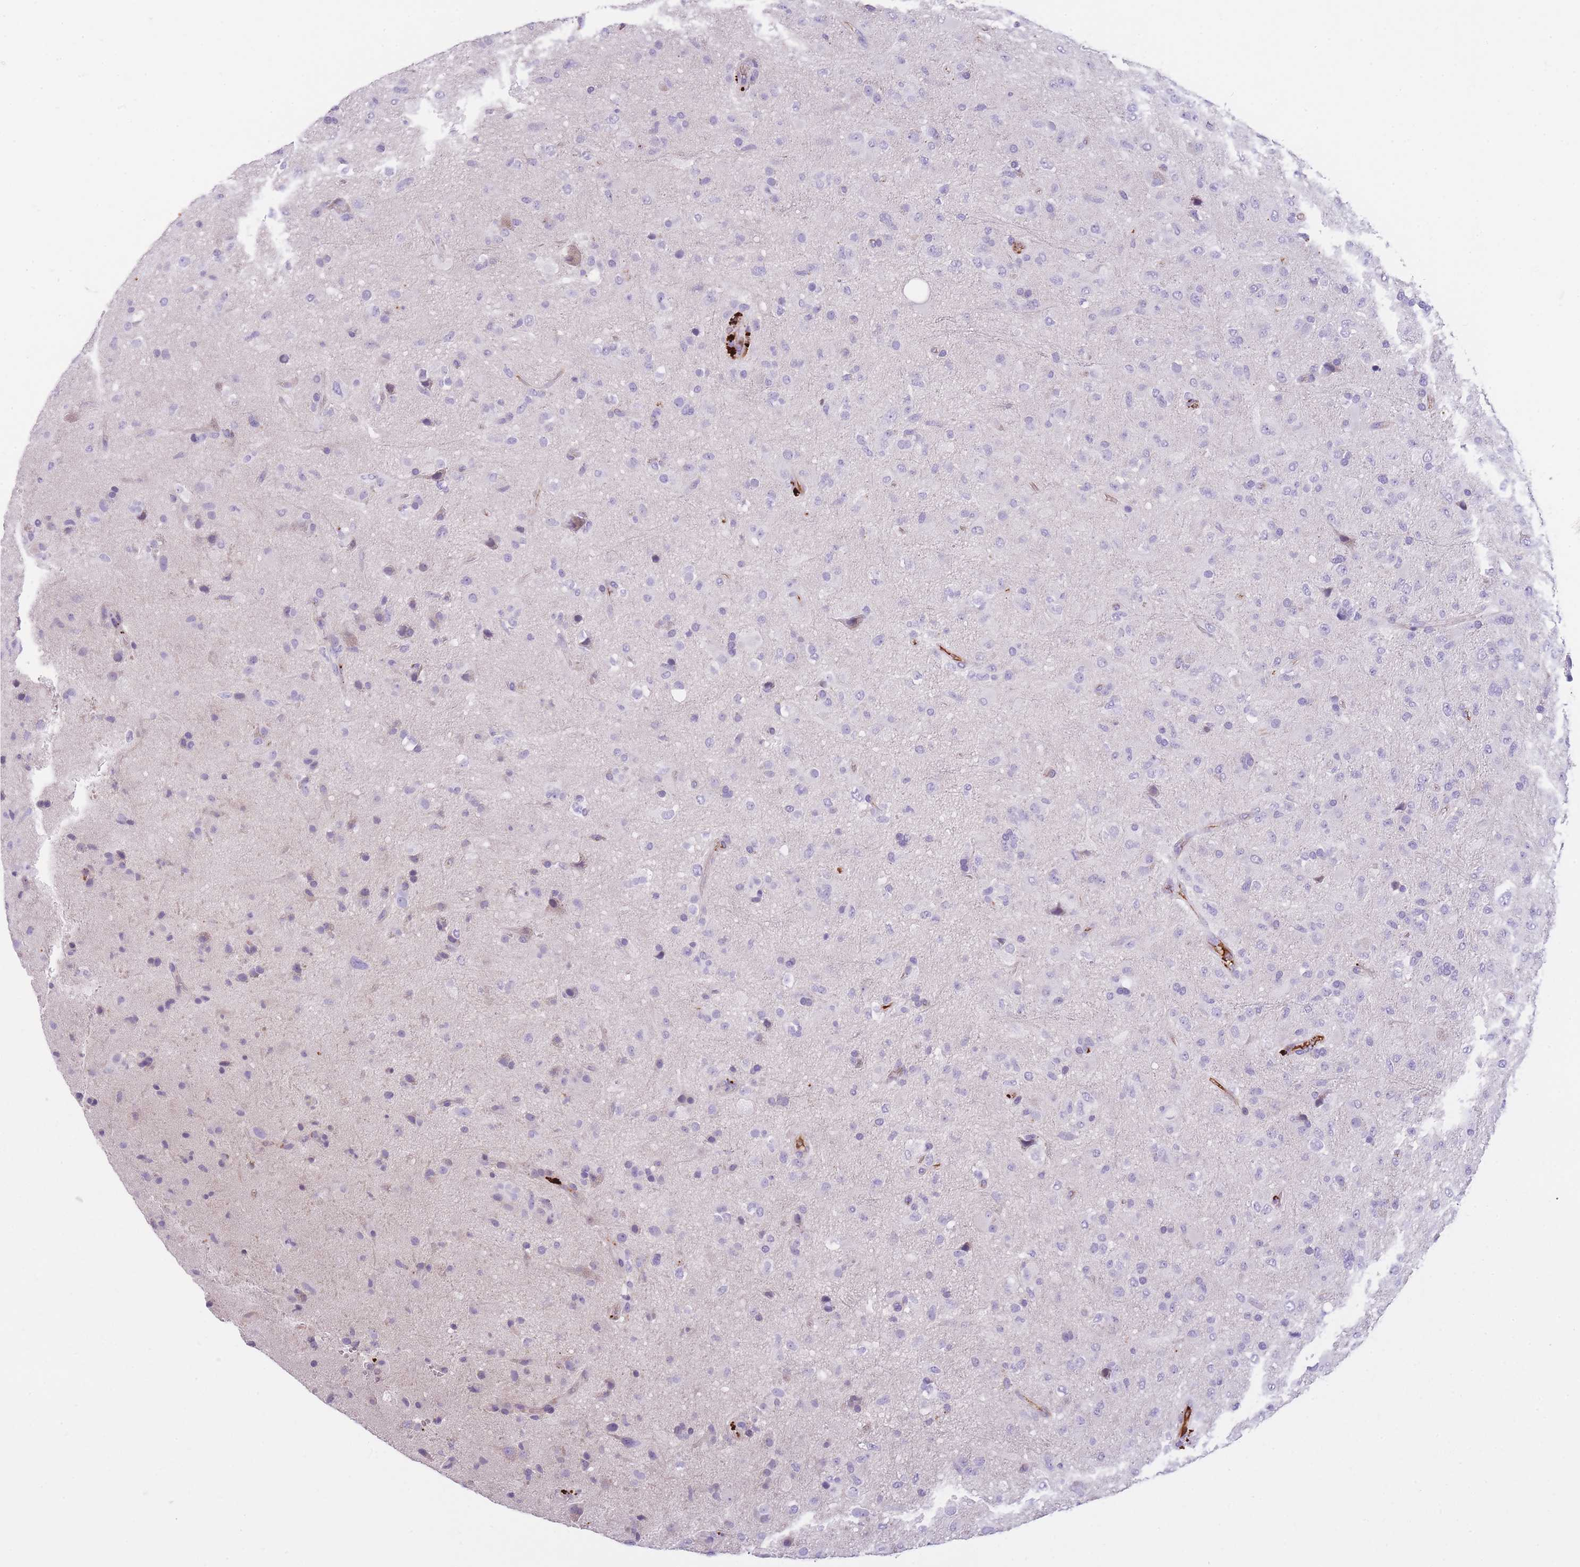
{"staining": {"intensity": "negative", "quantity": "none", "location": "none"}, "tissue": "glioma", "cell_type": "Tumor cells", "image_type": "cancer", "snomed": [{"axis": "morphology", "description": "Glioma, malignant, Low grade"}, {"axis": "topography", "description": "Brain"}], "caption": "Malignant glioma (low-grade) was stained to show a protein in brown. There is no significant positivity in tumor cells.", "gene": "GNAT1", "patient": {"sex": "male", "age": 65}}